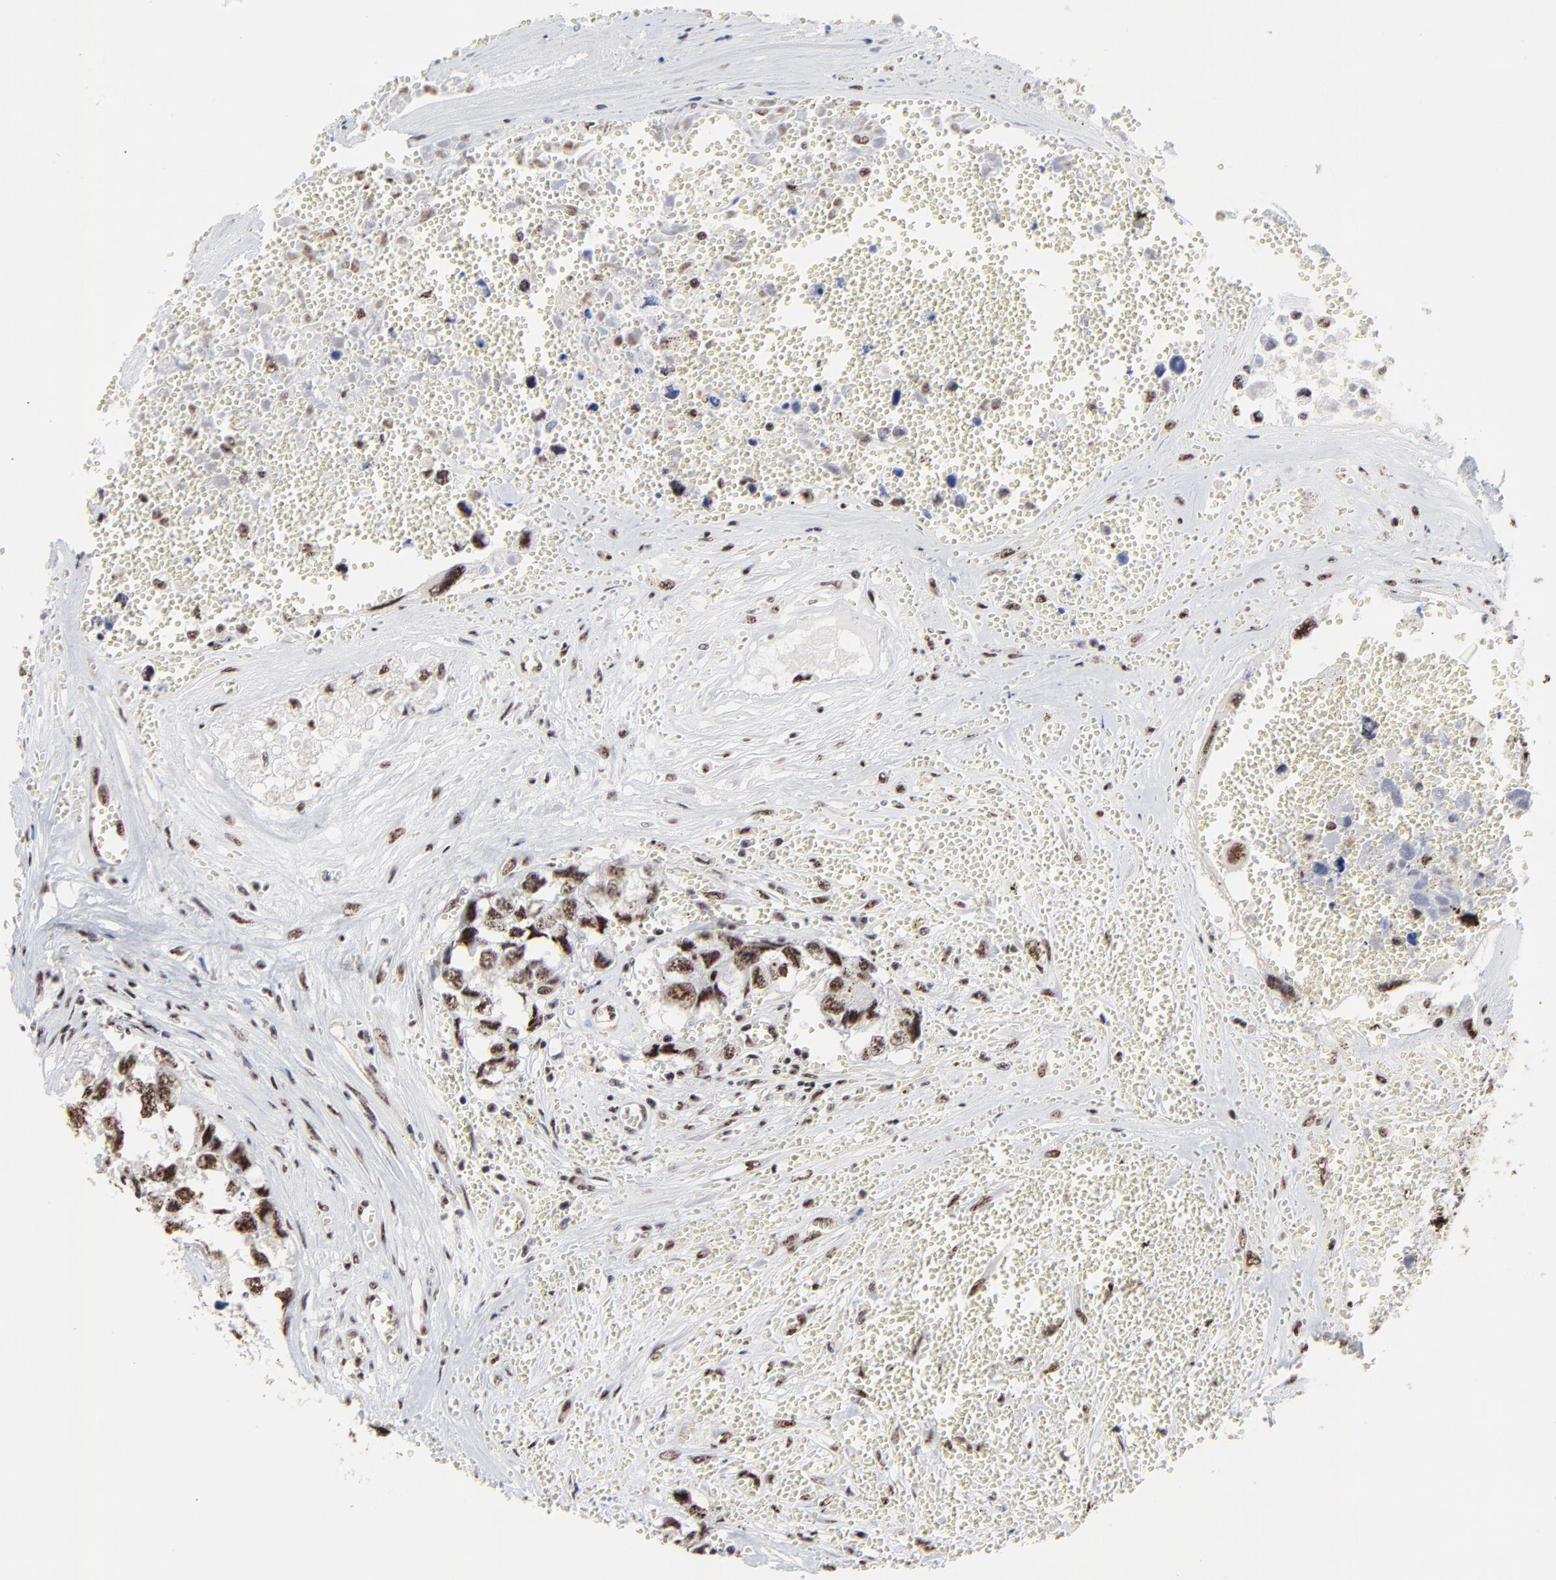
{"staining": {"intensity": "weak", "quantity": ">75%", "location": "nuclear"}, "tissue": "testis cancer", "cell_type": "Tumor cells", "image_type": "cancer", "snomed": [{"axis": "morphology", "description": "Carcinoma, Embryonal, NOS"}, {"axis": "topography", "description": "Testis"}], "caption": "IHC (DAB (3,3'-diaminobenzidine)) staining of testis embryonal carcinoma exhibits weak nuclear protein staining in about >75% of tumor cells.", "gene": "MBD4", "patient": {"sex": "male", "age": 31}}